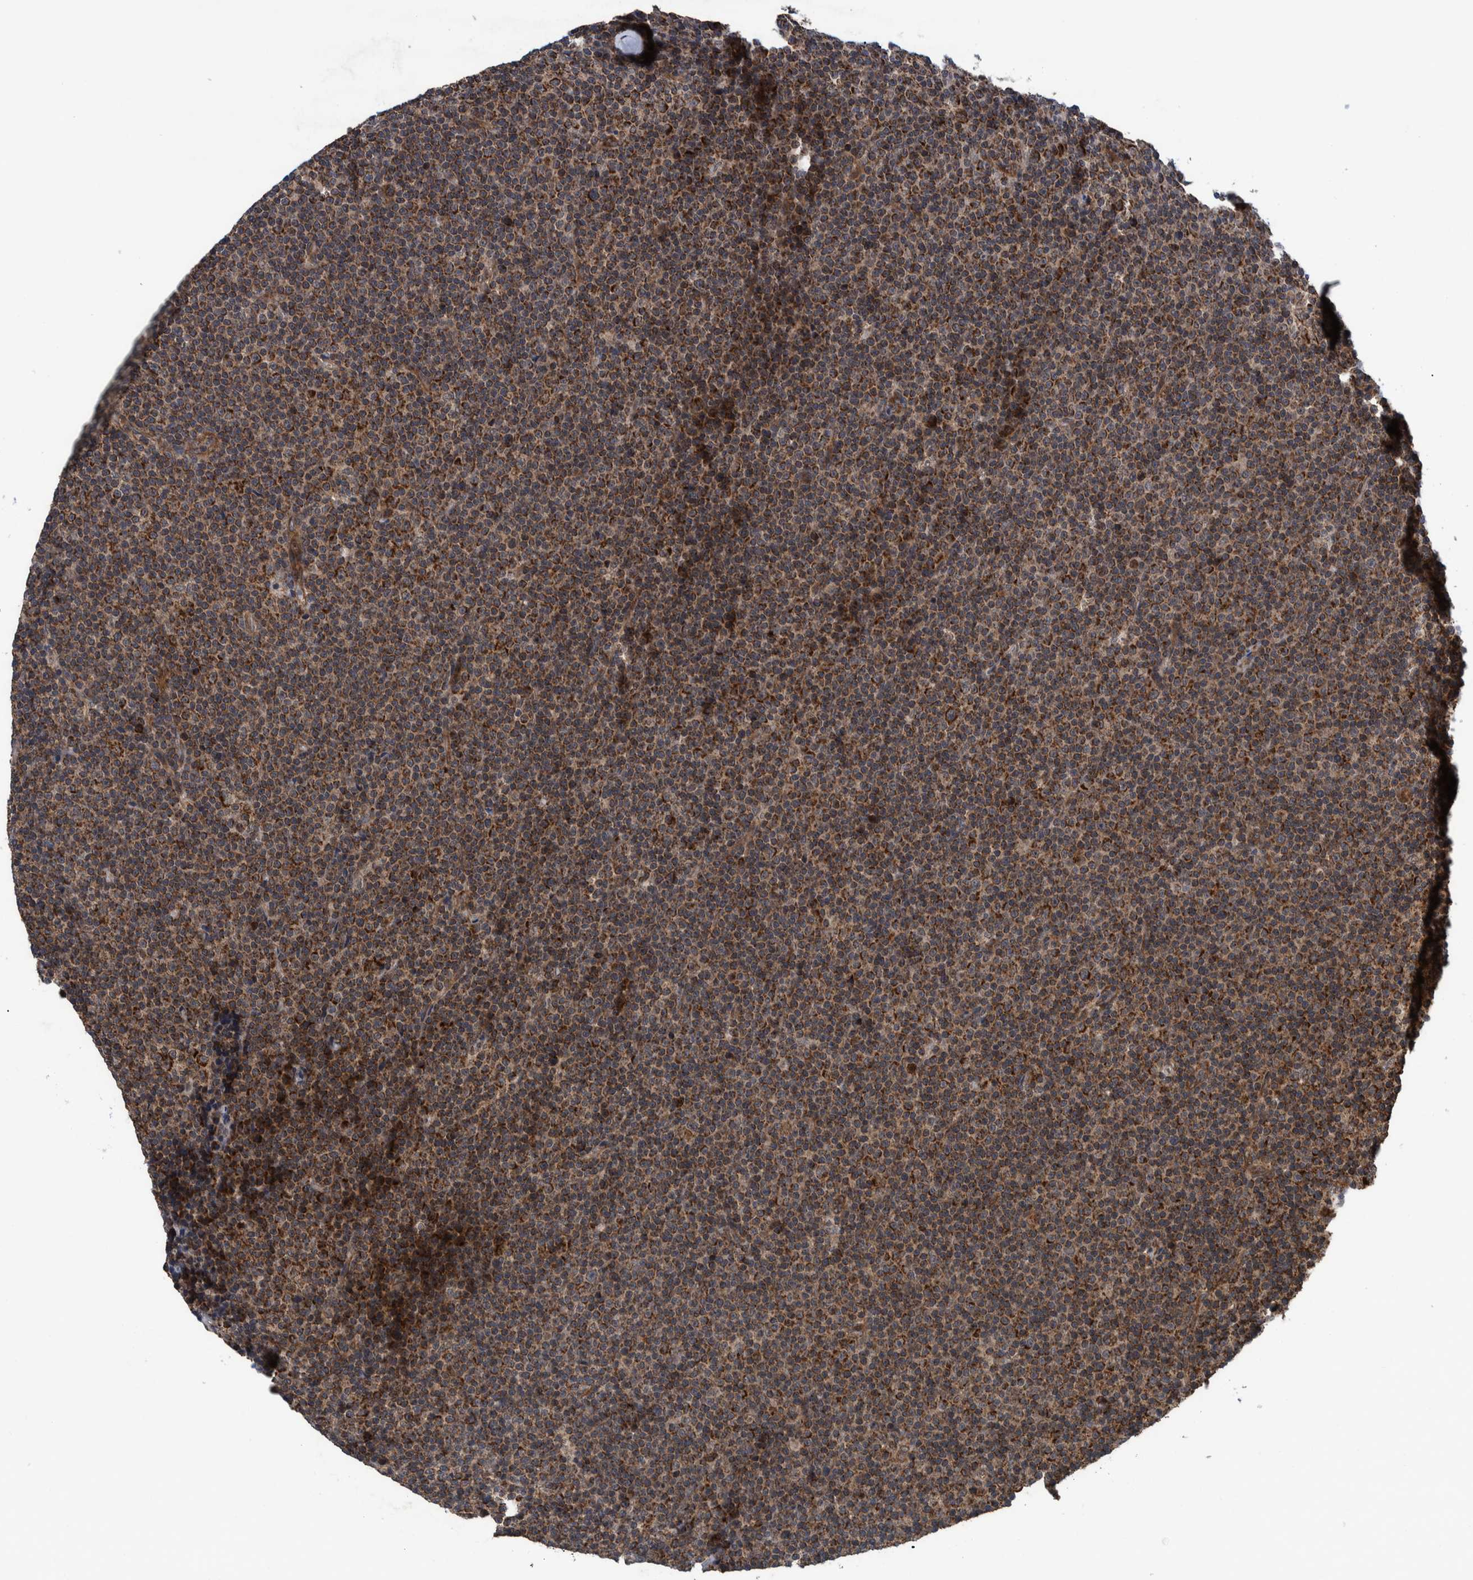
{"staining": {"intensity": "strong", "quantity": ">75%", "location": "cytoplasmic/membranous"}, "tissue": "lymphoma", "cell_type": "Tumor cells", "image_type": "cancer", "snomed": [{"axis": "morphology", "description": "Malignant lymphoma, non-Hodgkin's type, Low grade"}, {"axis": "topography", "description": "Lymph node"}], "caption": "This is a micrograph of immunohistochemistry (IHC) staining of lymphoma, which shows strong positivity in the cytoplasmic/membranous of tumor cells.", "gene": "MRPS7", "patient": {"sex": "female", "age": 67}}